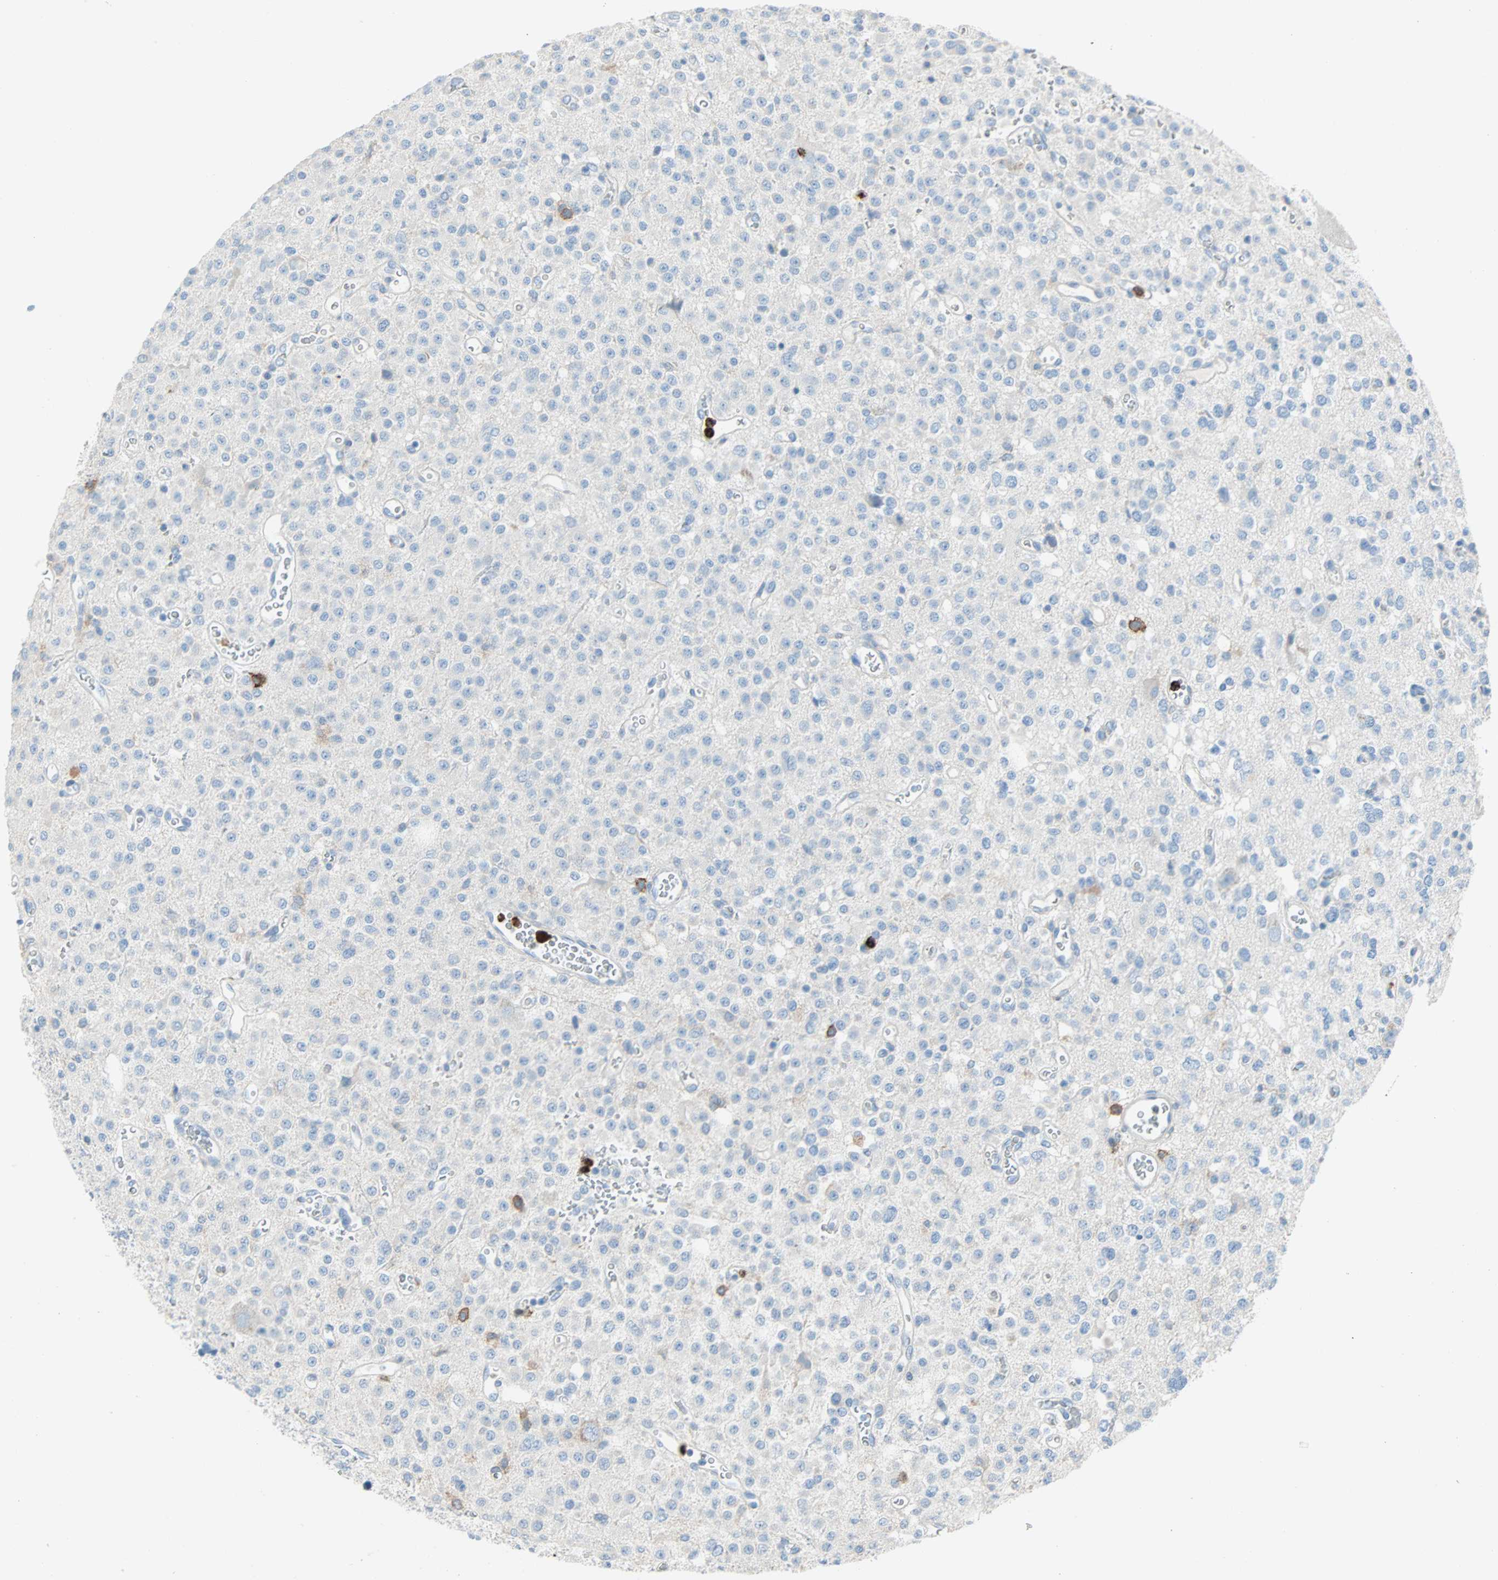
{"staining": {"intensity": "negative", "quantity": "none", "location": "none"}, "tissue": "glioma", "cell_type": "Tumor cells", "image_type": "cancer", "snomed": [{"axis": "morphology", "description": "Glioma, malignant, Low grade"}, {"axis": "topography", "description": "Brain"}], "caption": "Histopathology image shows no protein staining in tumor cells of glioma tissue.", "gene": "CLEC4A", "patient": {"sex": "male", "age": 38}}